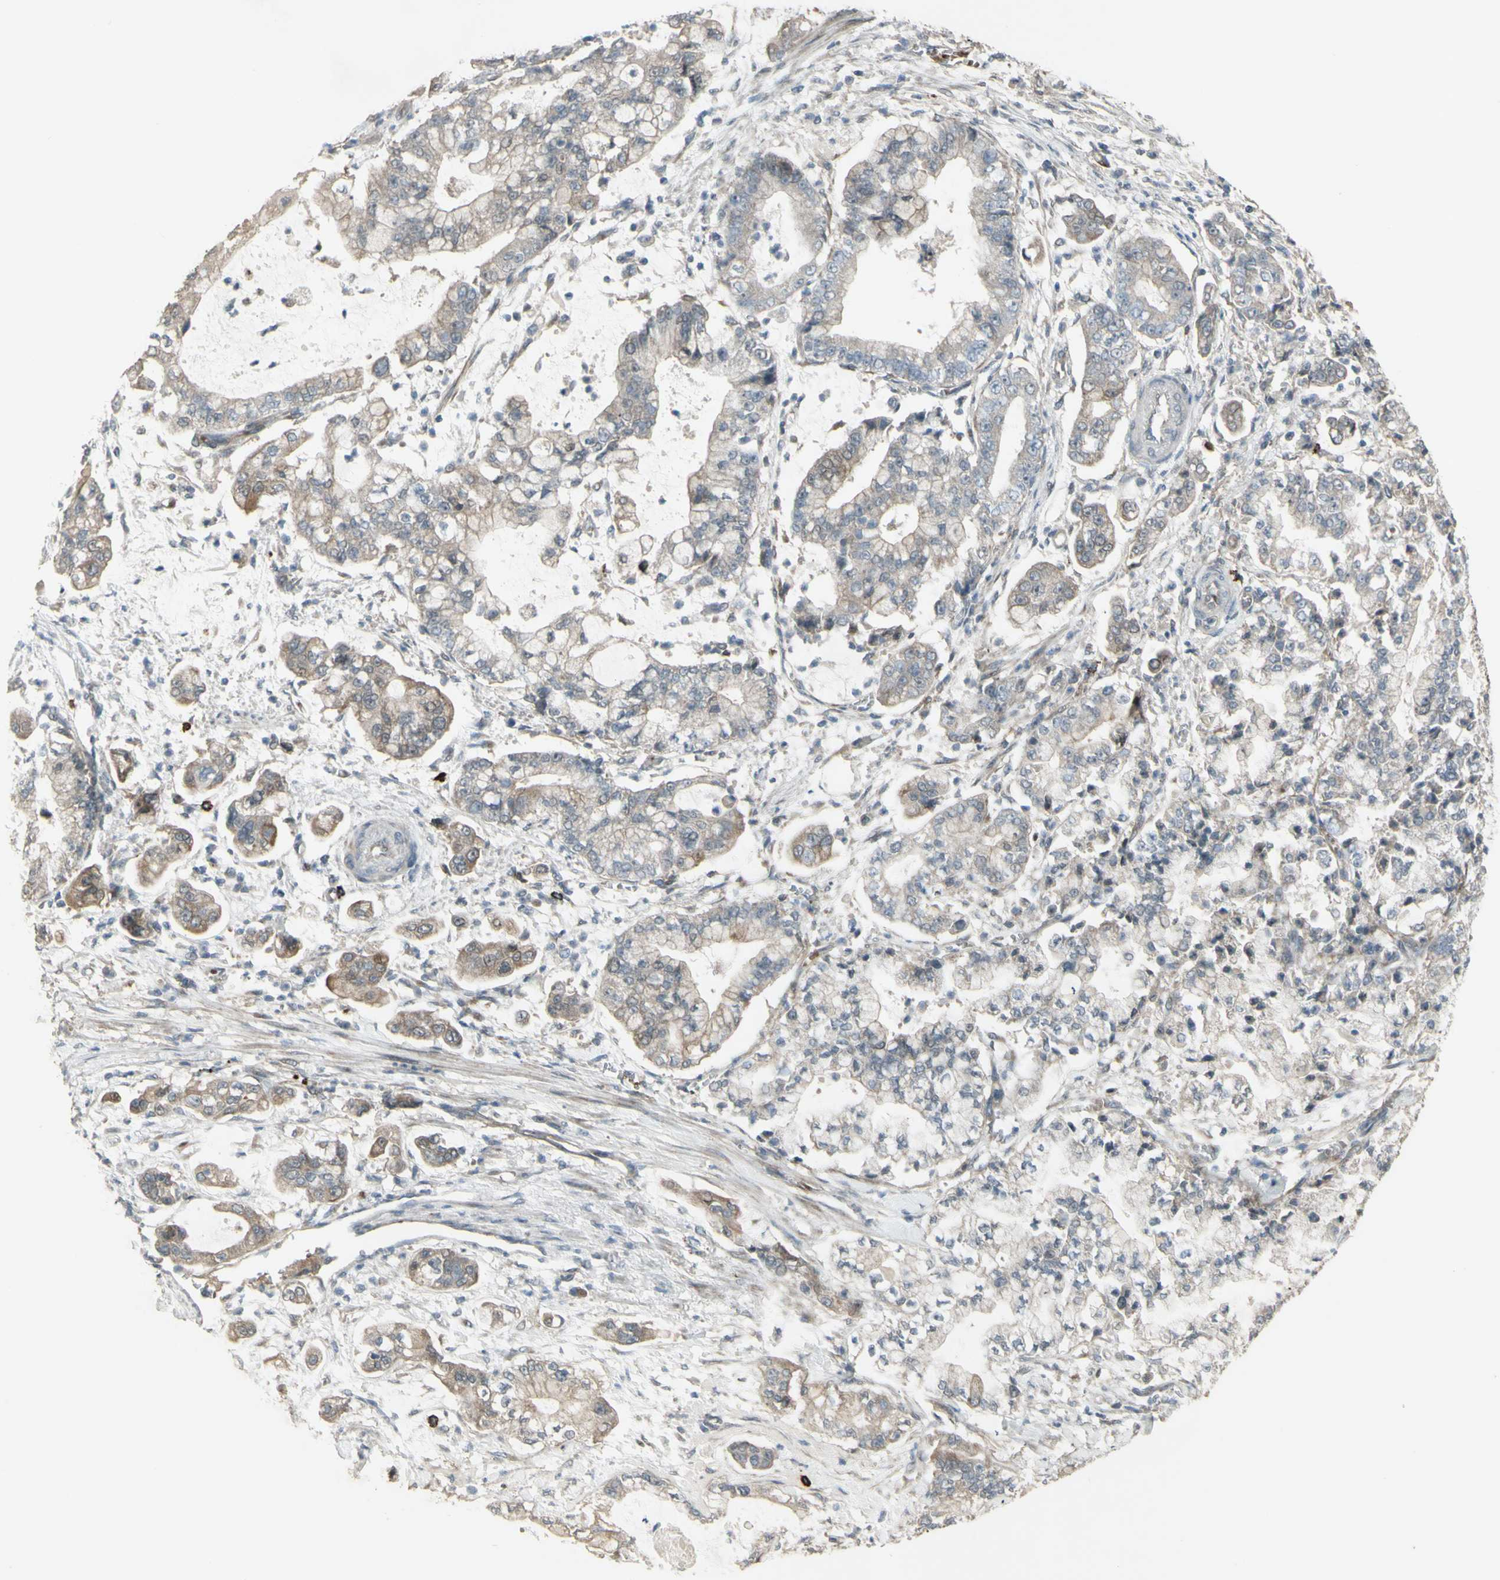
{"staining": {"intensity": "weak", "quantity": ">75%", "location": "cytoplasmic/membranous"}, "tissue": "stomach cancer", "cell_type": "Tumor cells", "image_type": "cancer", "snomed": [{"axis": "morphology", "description": "Adenocarcinoma, NOS"}, {"axis": "topography", "description": "Stomach"}], "caption": "Protein expression analysis of stomach cancer (adenocarcinoma) displays weak cytoplasmic/membranous expression in approximately >75% of tumor cells. (DAB IHC, brown staining for protein, blue staining for nuclei).", "gene": "GRAMD1B", "patient": {"sex": "male", "age": 76}}